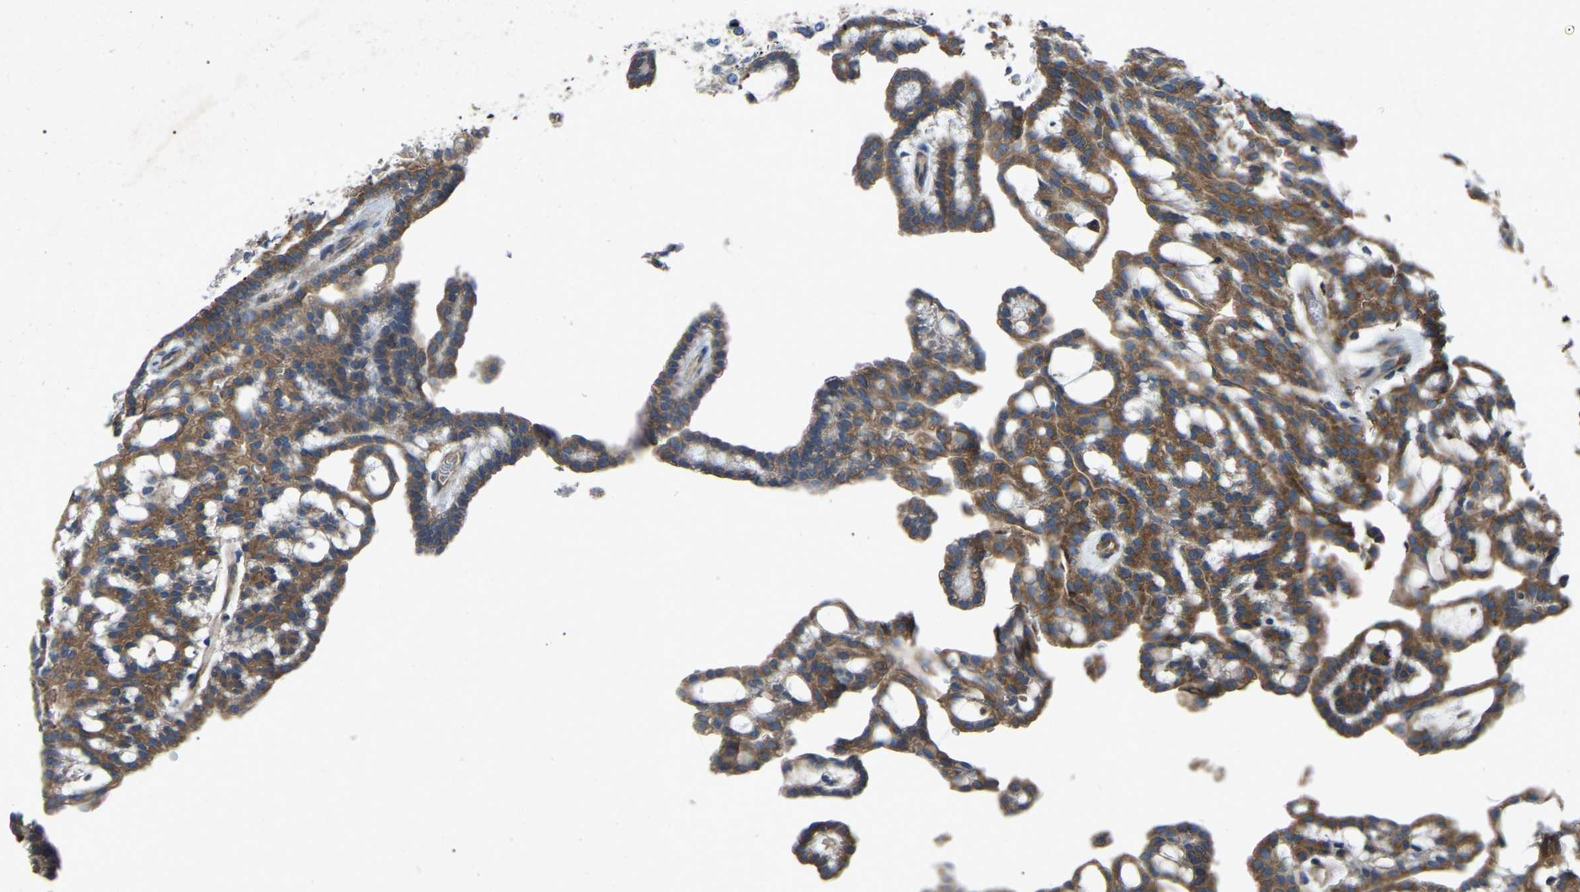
{"staining": {"intensity": "moderate", "quantity": ">75%", "location": "cytoplasmic/membranous"}, "tissue": "renal cancer", "cell_type": "Tumor cells", "image_type": "cancer", "snomed": [{"axis": "morphology", "description": "Adenocarcinoma, NOS"}, {"axis": "topography", "description": "Kidney"}], "caption": "The image reveals a brown stain indicating the presence of a protein in the cytoplasmic/membranous of tumor cells in adenocarcinoma (renal).", "gene": "AIMP1", "patient": {"sex": "male", "age": 63}}